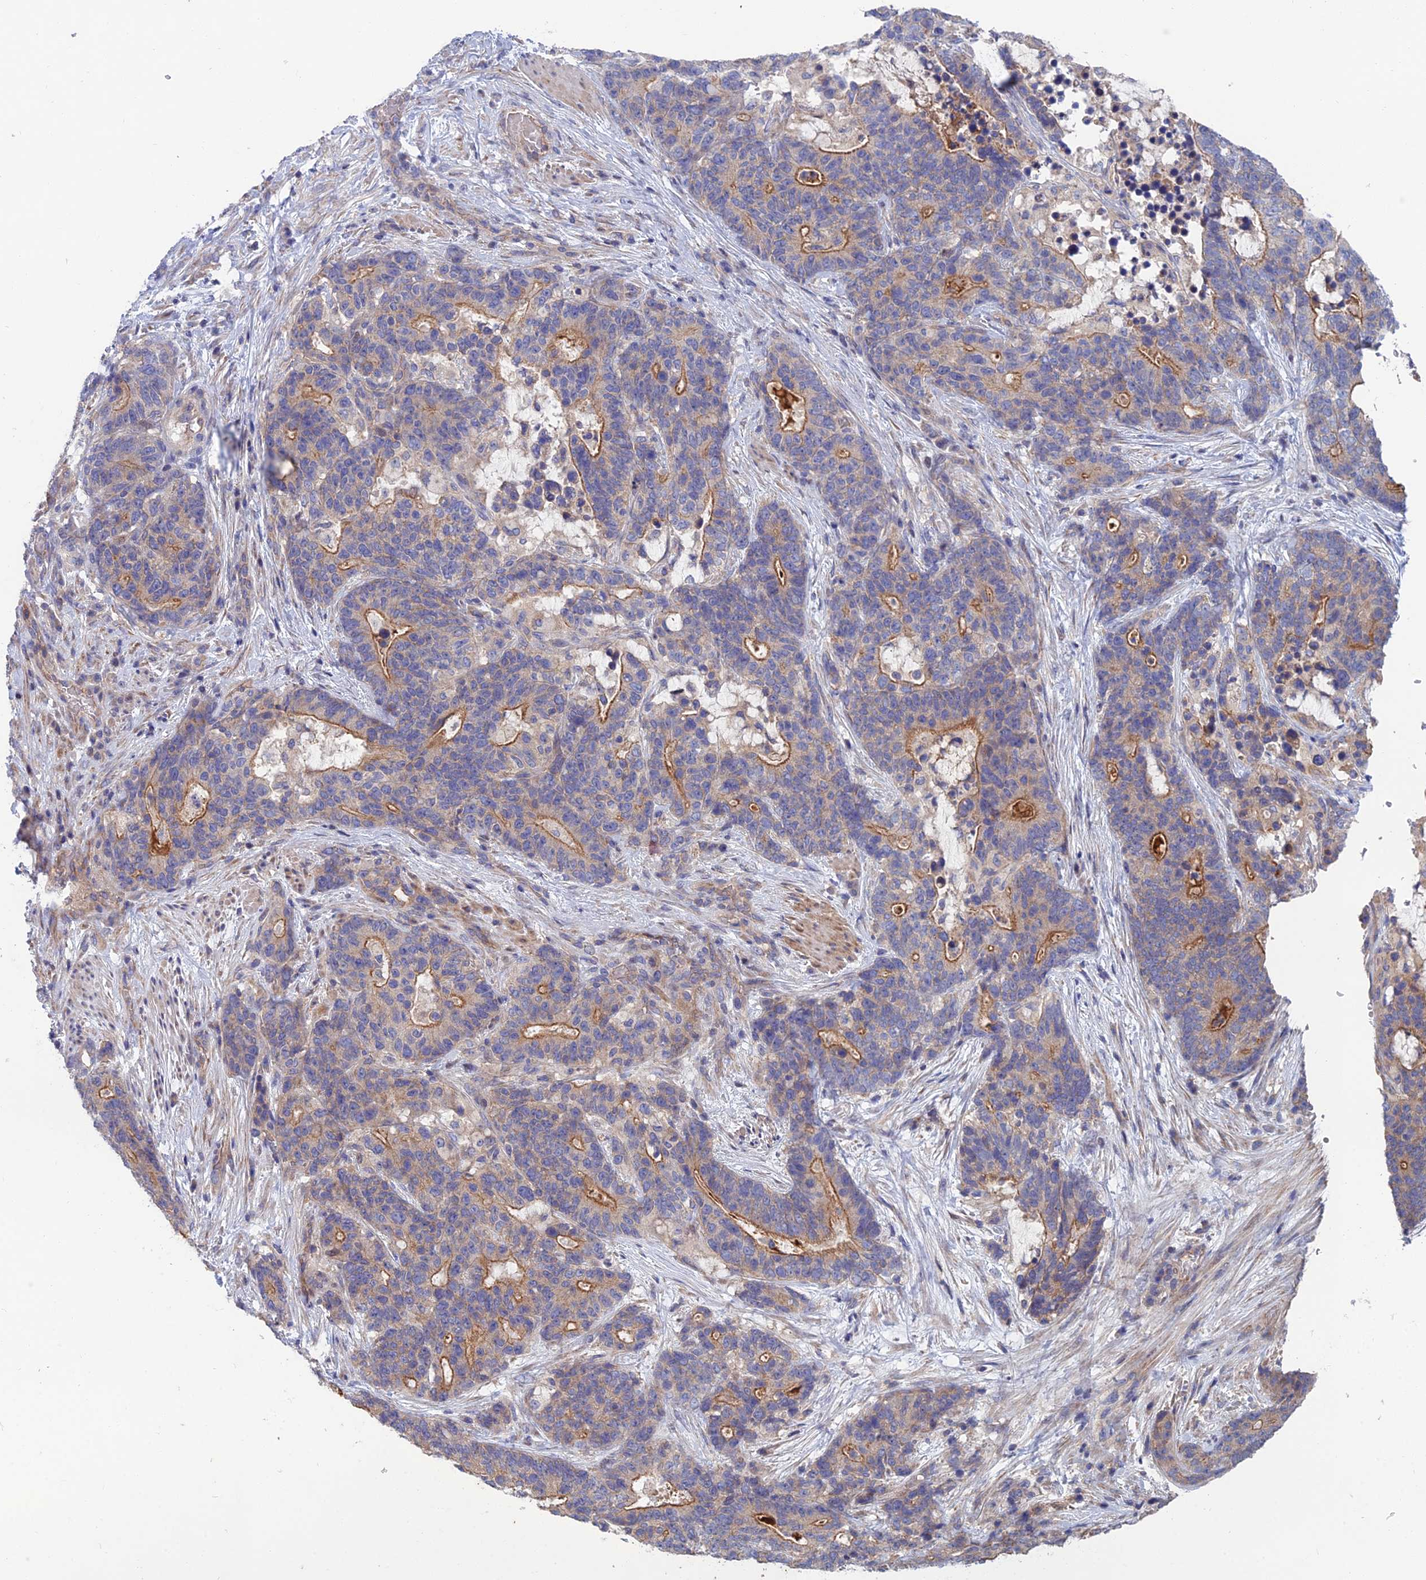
{"staining": {"intensity": "moderate", "quantity": "<25%", "location": "cytoplasmic/membranous"}, "tissue": "stomach cancer", "cell_type": "Tumor cells", "image_type": "cancer", "snomed": [{"axis": "morphology", "description": "Normal tissue, NOS"}, {"axis": "morphology", "description": "Adenocarcinoma, NOS"}, {"axis": "topography", "description": "Stomach"}], "caption": "Brown immunohistochemical staining in stomach cancer (adenocarcinoma) displays moderate cytoplasmic/membranous expression in about <25% of tumor cells. (DAB IHC, brown staining for protein, blue staining for nuclei).", "gene": "USP37", "patient": {"sex": "female", "age": 64}}